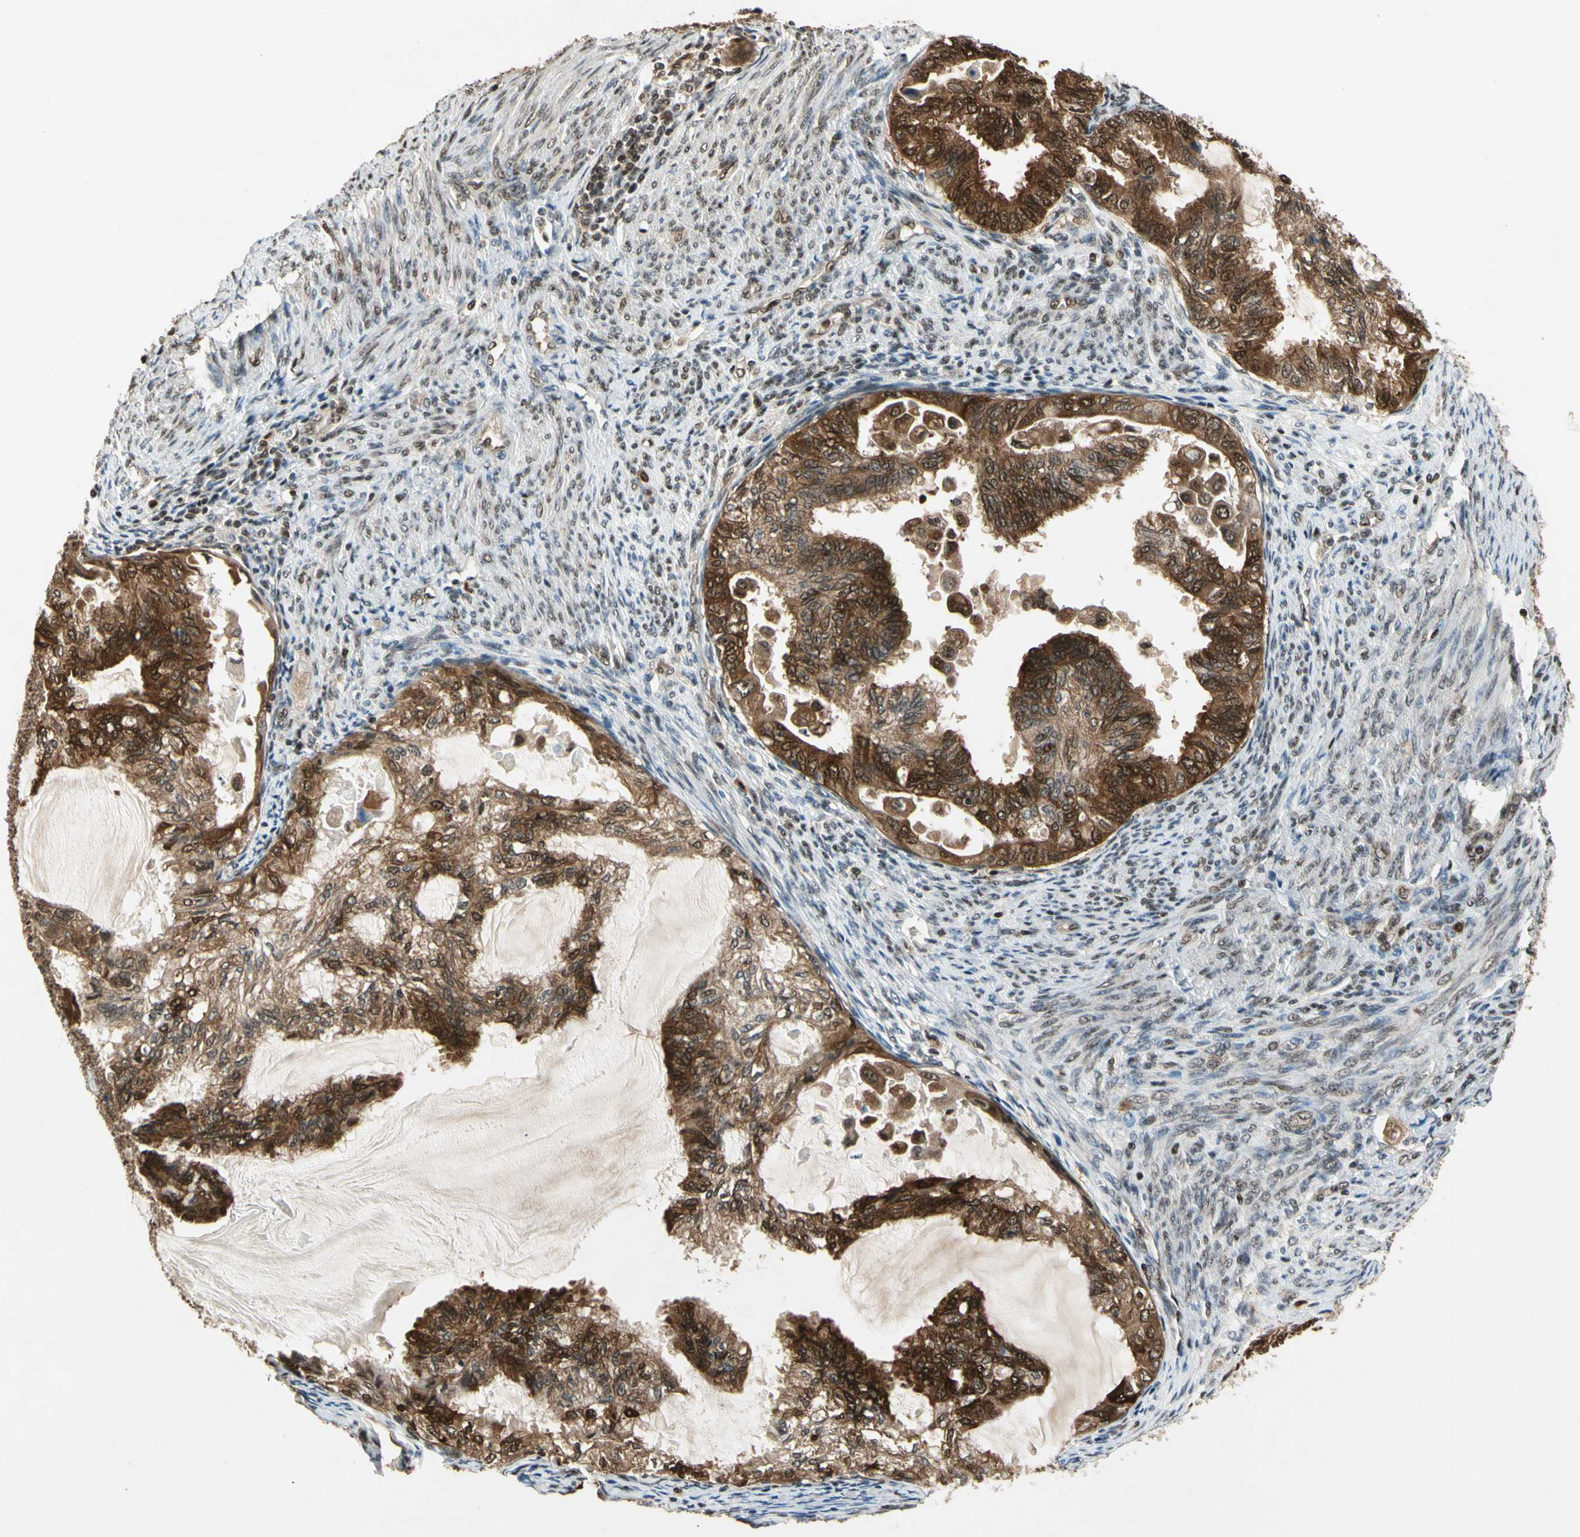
{"staining": {"intensity": "moderate", "quantity": ">75%", "location": "cytoplasmic/membranous"}, "tissue": "cervical cancer", "cell_type": "Tumor cells", "image_type": "cancer", "snomed": [{"axis": "morphology", "description": "Normal tissue, NOS"}, {"axis": "morphology", "description": "Adenocarcinoma, NOS"}, {"axis": "topography", "description": "Cervix"}, {"axis": "topography", "description": "Endometrium"}], "caption": "A photomicrograph of adenocarcinoma (cervical) stained for a protein displays moderate cytoplasmic/membranous brown staining in tumor cells.", "gene": "GSR", "patient": {"sex": "female", "age": 86}}